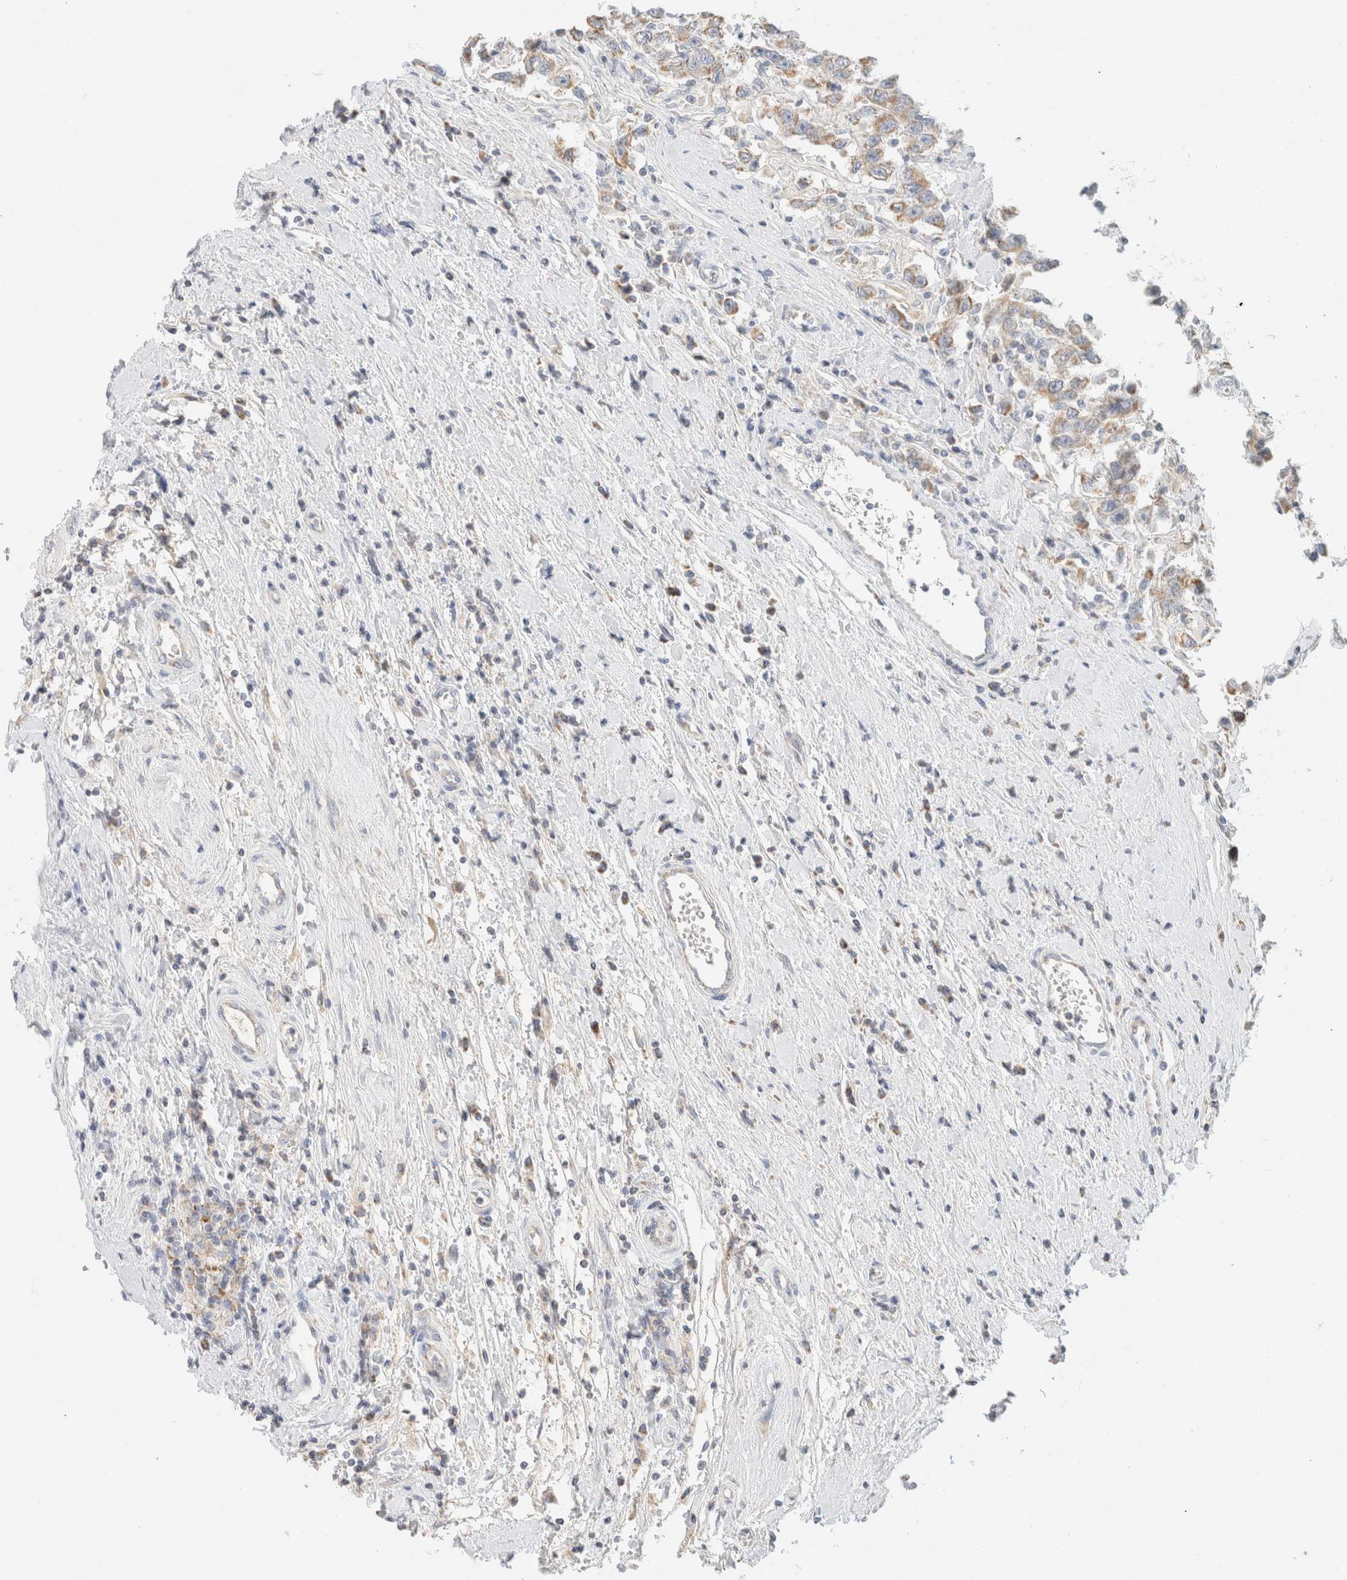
{"staining": {"intensity": "weak", "quantity": ">75%", "location": "cytoplasmic/membranous"}, "tissue": "testis cancer", "cell_type": "Tumor cells", "image_type": "cancer", "snomed": [{"axis": "morphology", "description": "Seminoma, NOS"}, {"axis": "topography", "description": "Testis"}], "caption": "The histopathology image shows a brown stain indicating the presence of a protein in the cytoplasmic/membranous of tumor cells in testis cancer (seminoma). (DAB (3,3'-diaminobenzidine) IHC, brown staining for protein, blue staining for nuclei).", "gene": "HDHD3", "patient": {"sex": "male", "age": 41}}